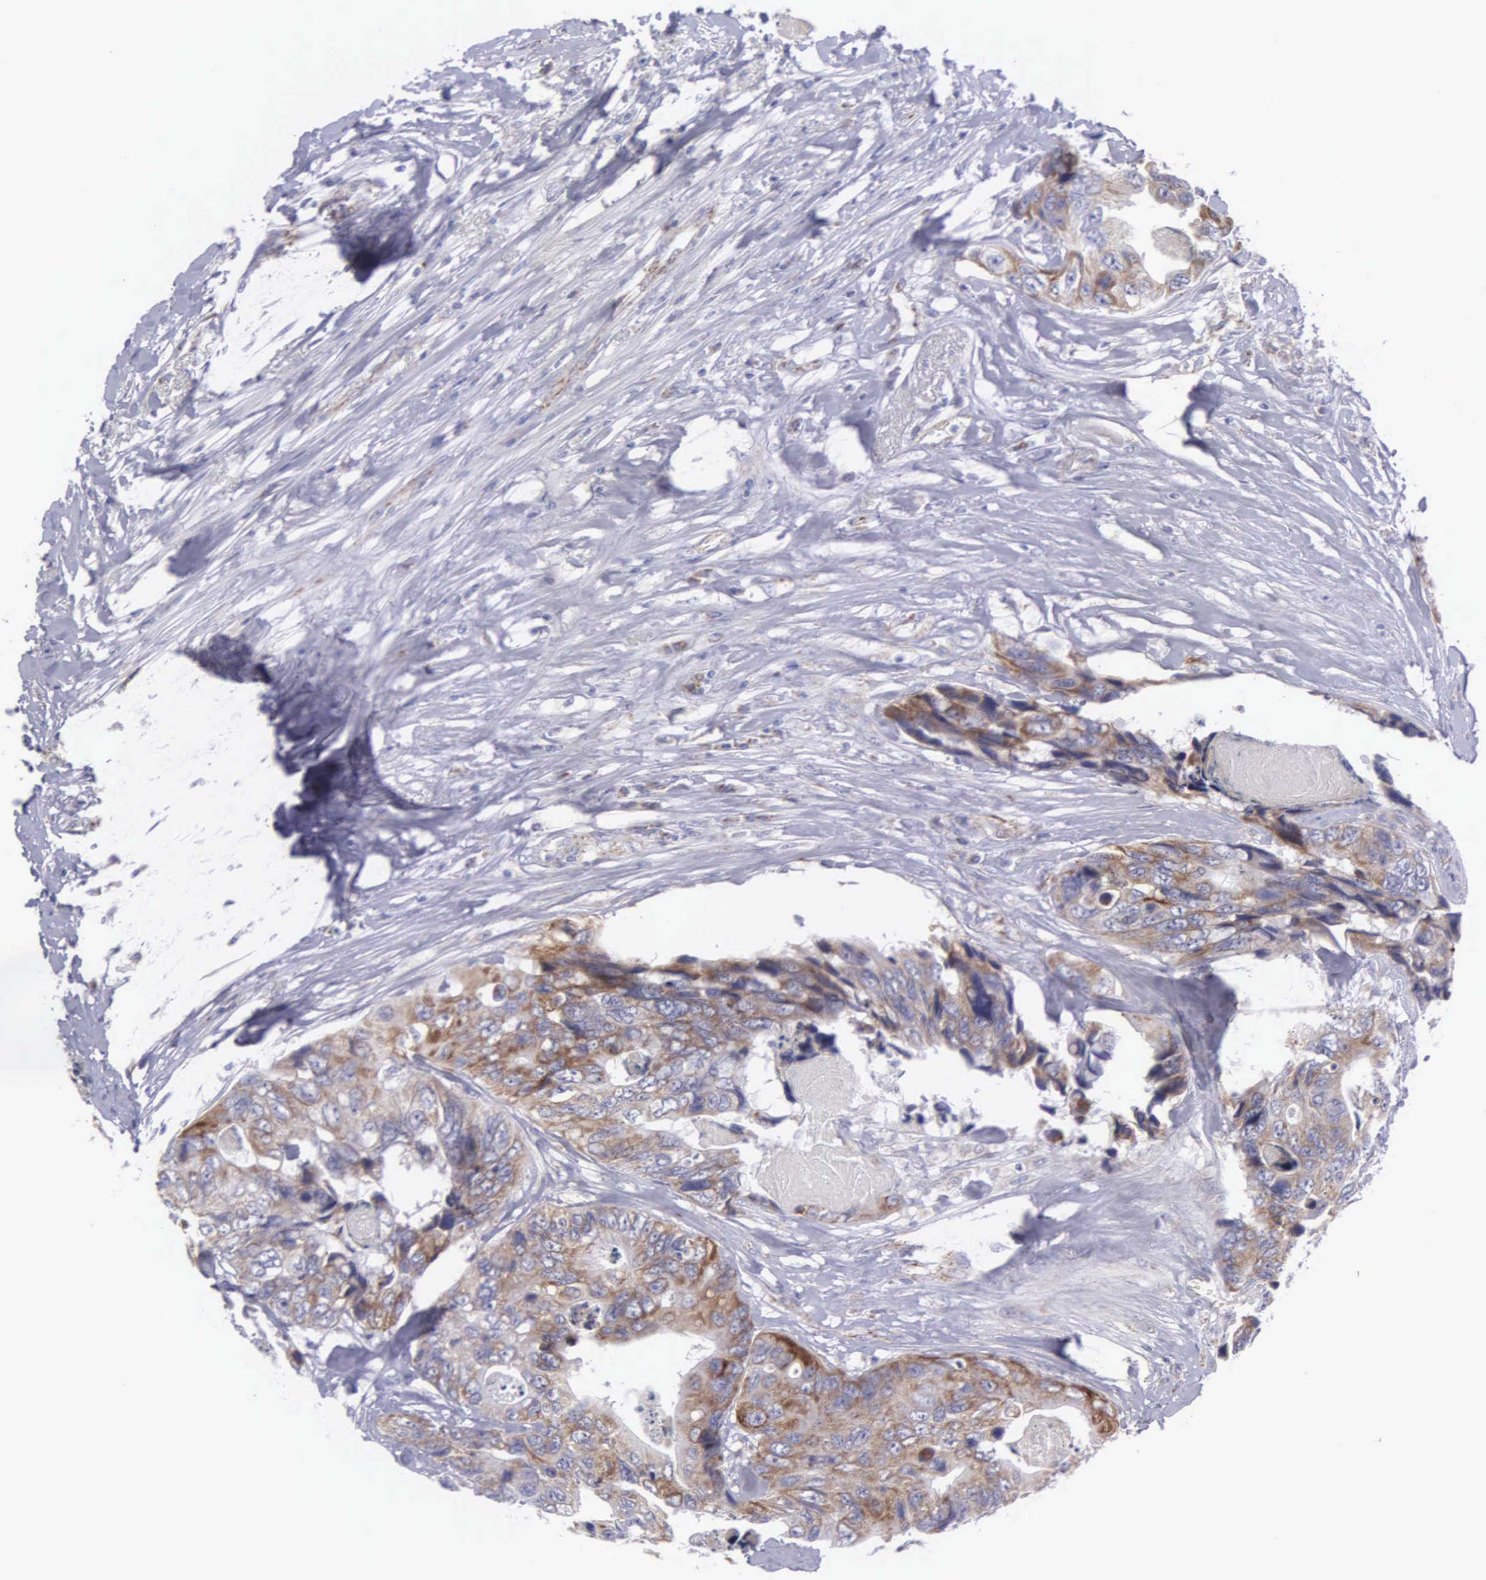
{"staining": {"intensity": "weak", "quantity": ">75%", "location": "cytoplasmic/membranous"}, "tissue": "colorectal cancer", "cell_type": "Tumor cells", "image_type": "cancer", "snomed": [{"axis": "morphology", "description": "Adenocarcinoma, NOS"}, {"axis": "topography", "description": "Colon"}], "caption": "An image of human colorectal cancer stained for a protein displays weak cytoplasmic/membranous brown staining in tumor cells.", "gene": "SYNJ2BP", "patient": {"sex": "female", "age": 86}}